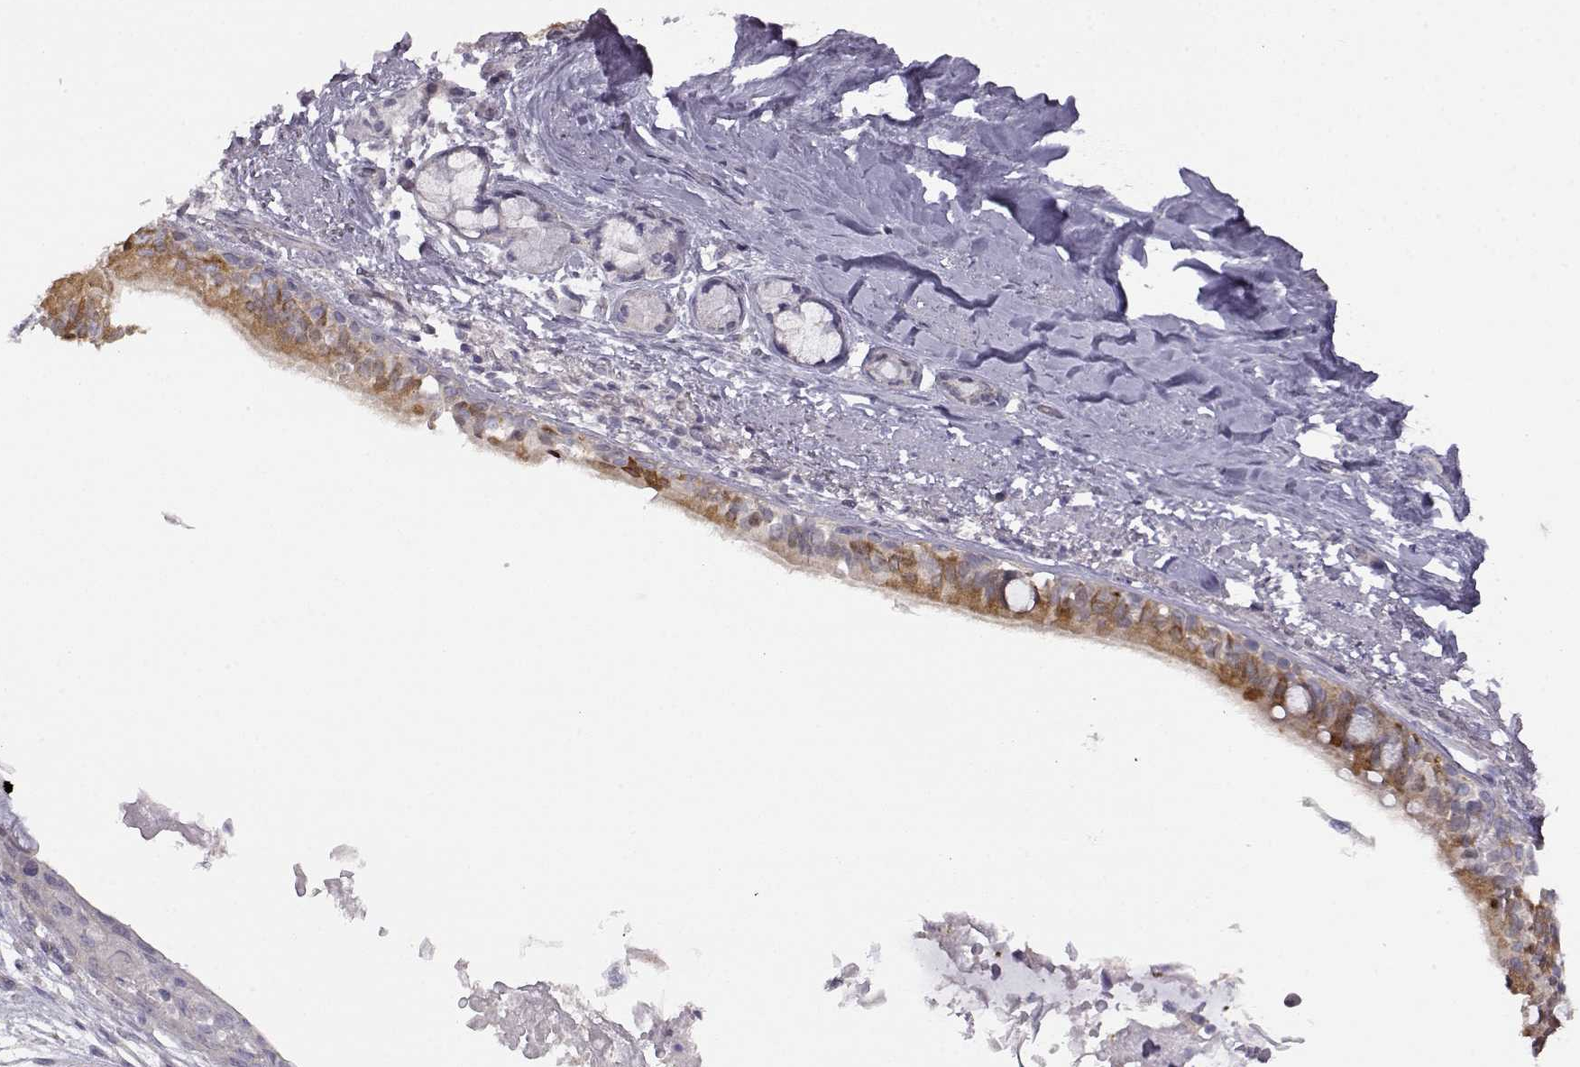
{"staining": {"intensity": "negative", "quantity": "none", "location": "none"}, "tissue": "lung cancer", "cell_type": "Tumor cells", "image_type": "cancer", "snomed": [{"axis": "morphology", "description": "Squamous cell carcinoma, NOS"}, {"axis": "topography", "description": "Lung"}], "caption": "The histopathology image displays no significant expression in tumor cells of lung squamous cell carcinoma. (IHC, brightfield microscopy, high magnification).", "gene": "VGF", "patient": {"sex": "male", "age": 69}}